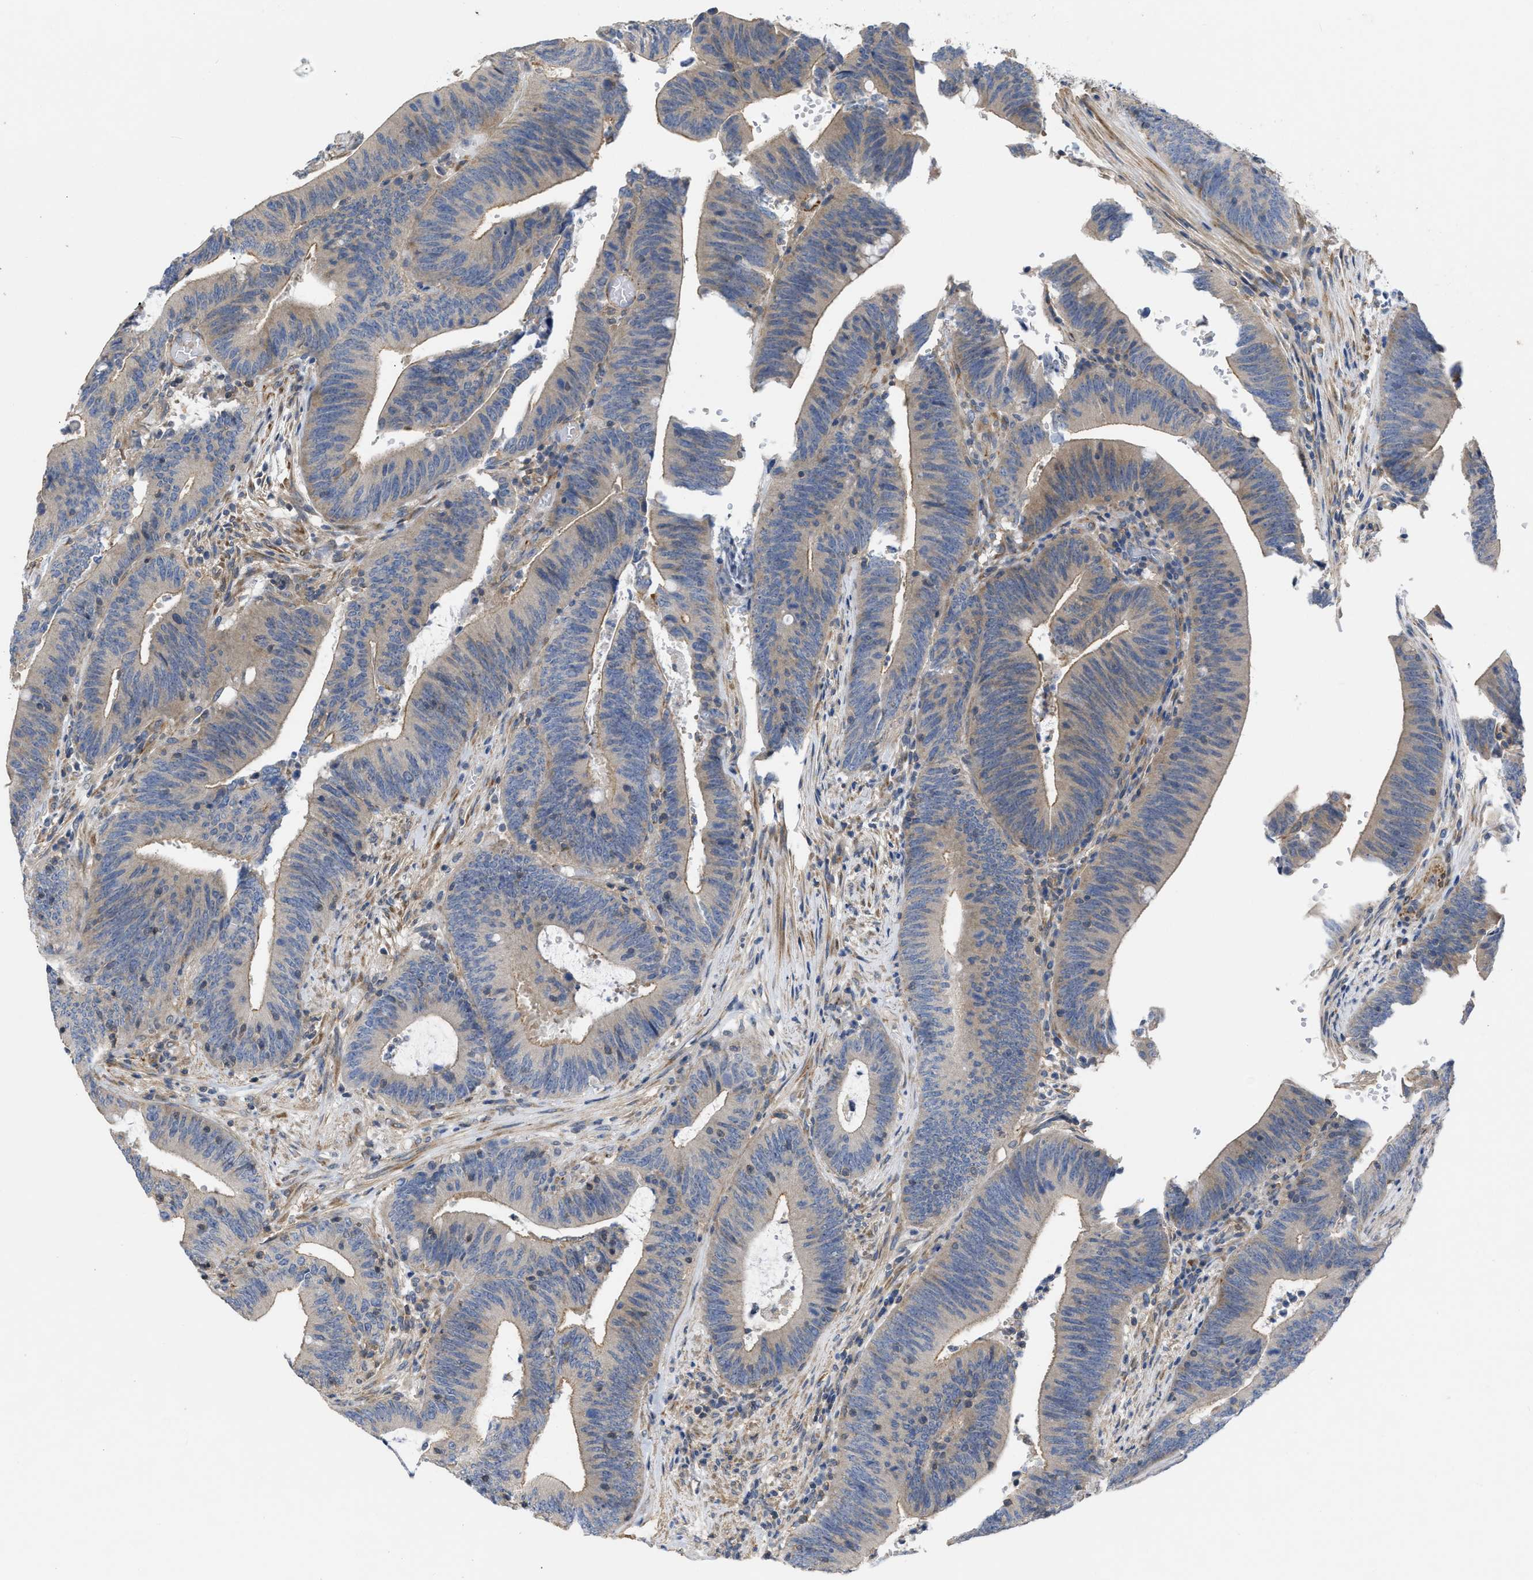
{"staining": {"intensity": "weak", "quantity": "<25%", "location": "cytoplasmic/membranous"}, "tissue": "colorectal cancer", "cell_type": "Tumor cells", "image_type": "cancer", "snomed": [{"axis": "morphology", "description": "Normal tissue, NOS"}, {"axis": "morphology", "description": "Adenocarcinoma, NOS"}, {"axis": "topography", "description": "Rectum"}], "caption": "Tumor cells are negative for brown protein staining in colorectal adenocarcinoma.", "gene": "TMEM131", "patient": {"sex": "female", "age": 66}}